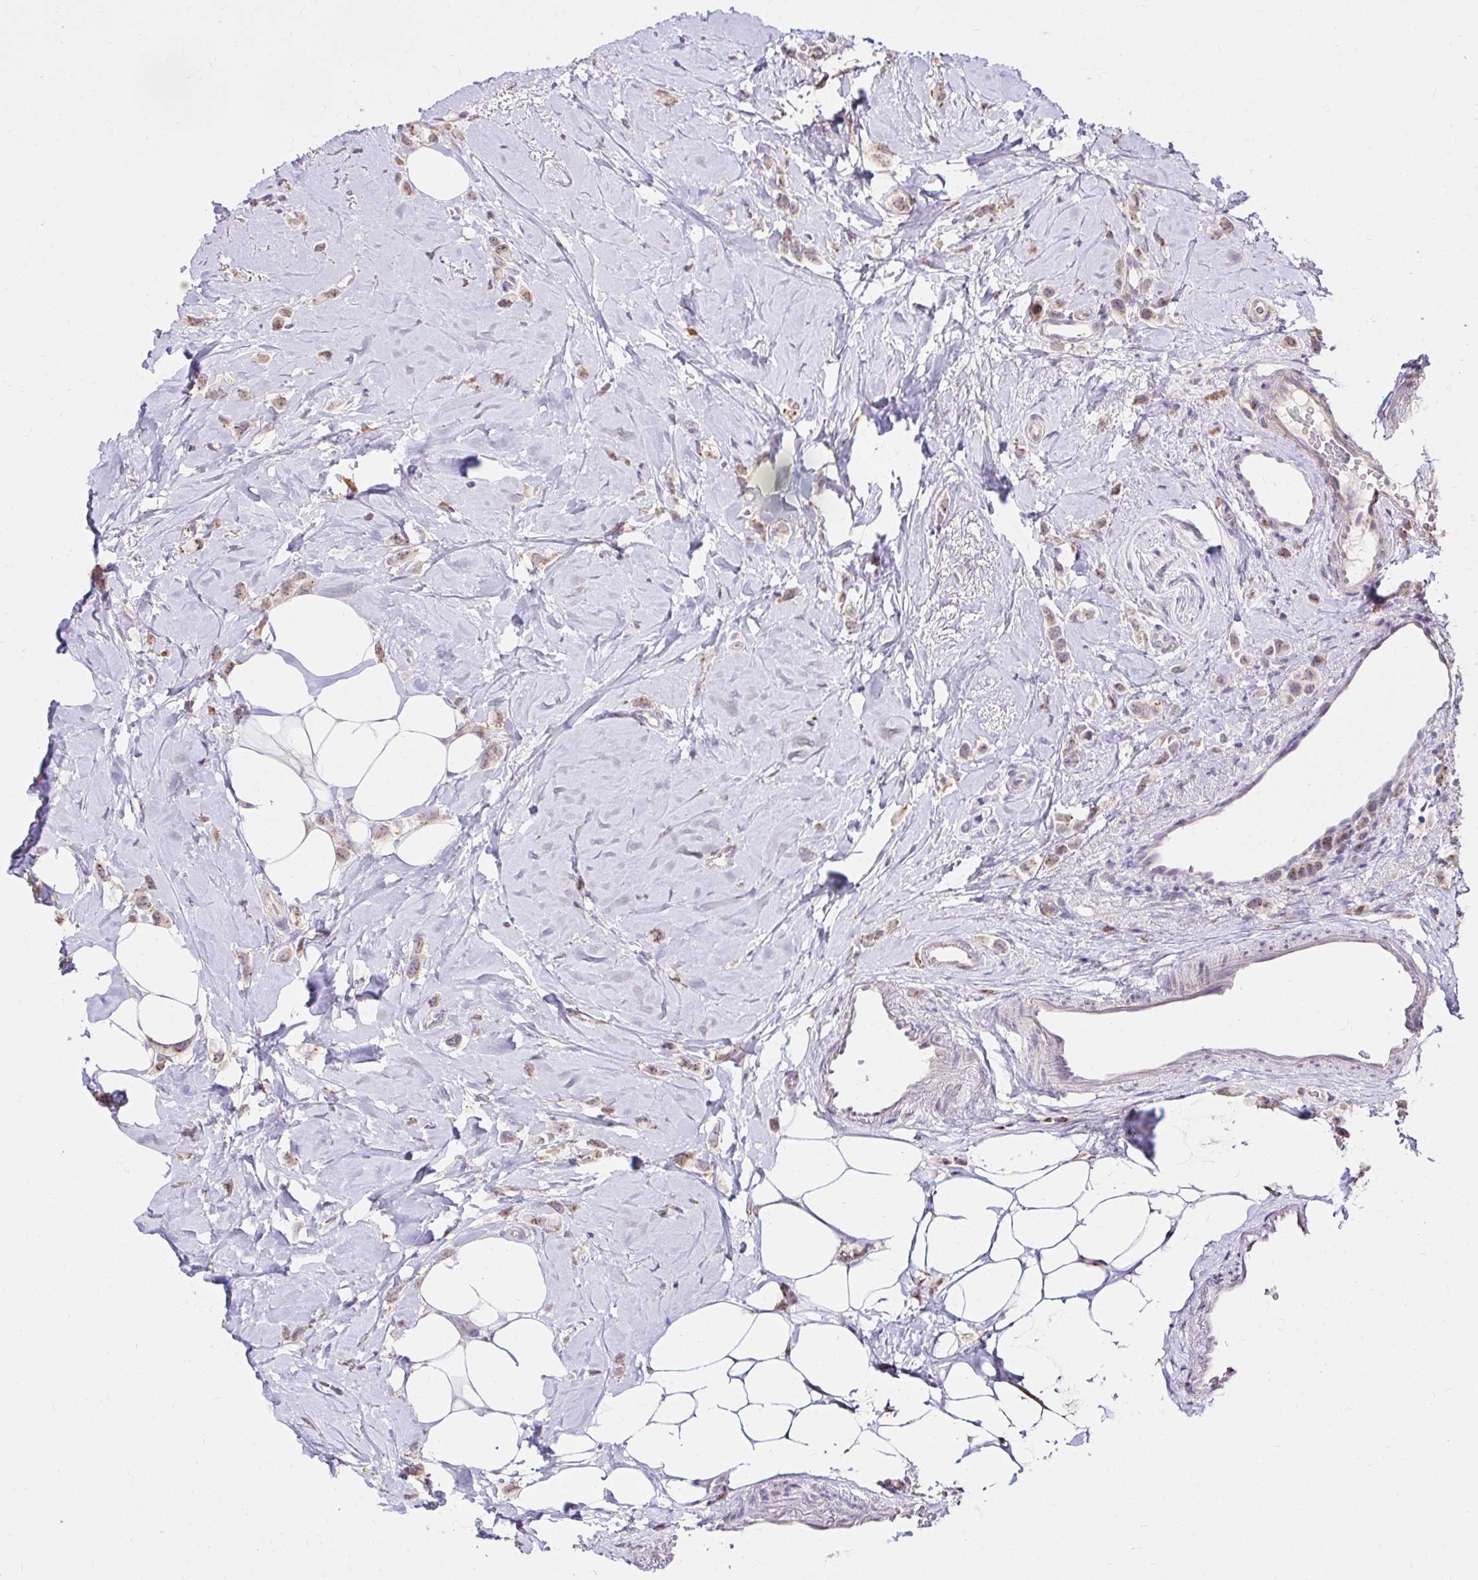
{"staining": {"intensity": "weak", "quantity": ">75%", "location": "cytoplasmic/membranous"}, "tissue": "breast cancer", "cell_type": "Tumor cells", "image_type": "cancer", "snomed": [{"axis": "morphology", "description": "Lobular carcinoma"}, {"axis": "topography", "description": "Breast"}], "caption": "An image of lobular carcinoma (breast) stained for a protein reveals weak cytoplasmic/membranous brown staining in tumor cells.", "gene": "KIAA1210", "patient": {"sex": "female", "age": 66}}